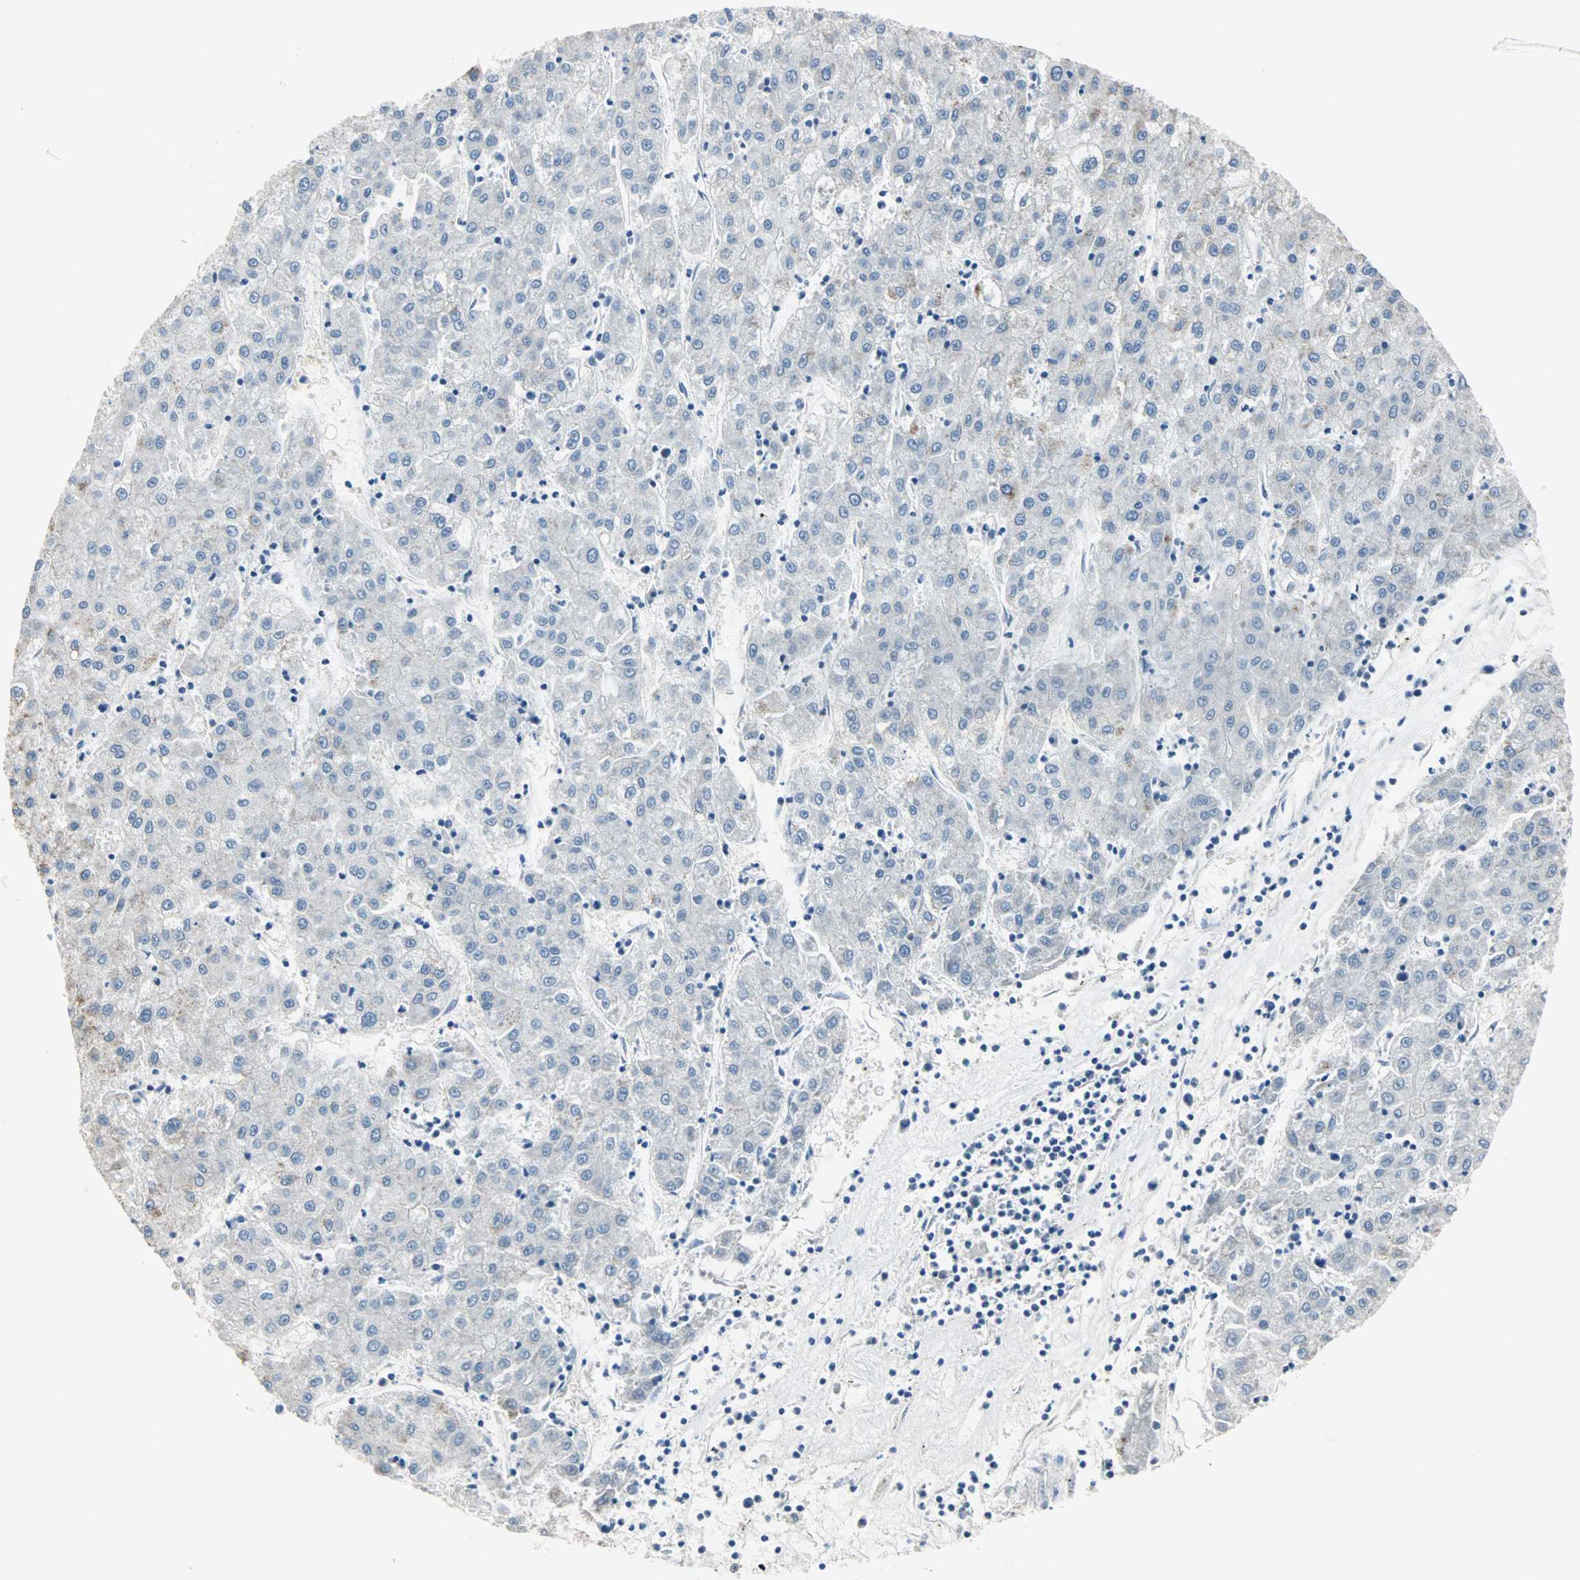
{"staining": {"intensity": "strong", "quantity": "25%-75%", "location": "cytoplasmic/membranous"}, "tissue": "liver cancer", "cell_type": "Tumor cells", "image_type": "cancer", "snomed": [{"axis": "morphology", "description": "Carcinoma, Hepatocellular, NOS"}, {"axis": "topography", "description": "Liver"}], "caption": "This is an image of IHC staining of hepatocellular carcinoma (liver), which shows strong expression in the cytoplasmic/membranous of tumor cells.", "gene": "MPI", "patient": {"sex": "male", "age": 72}}